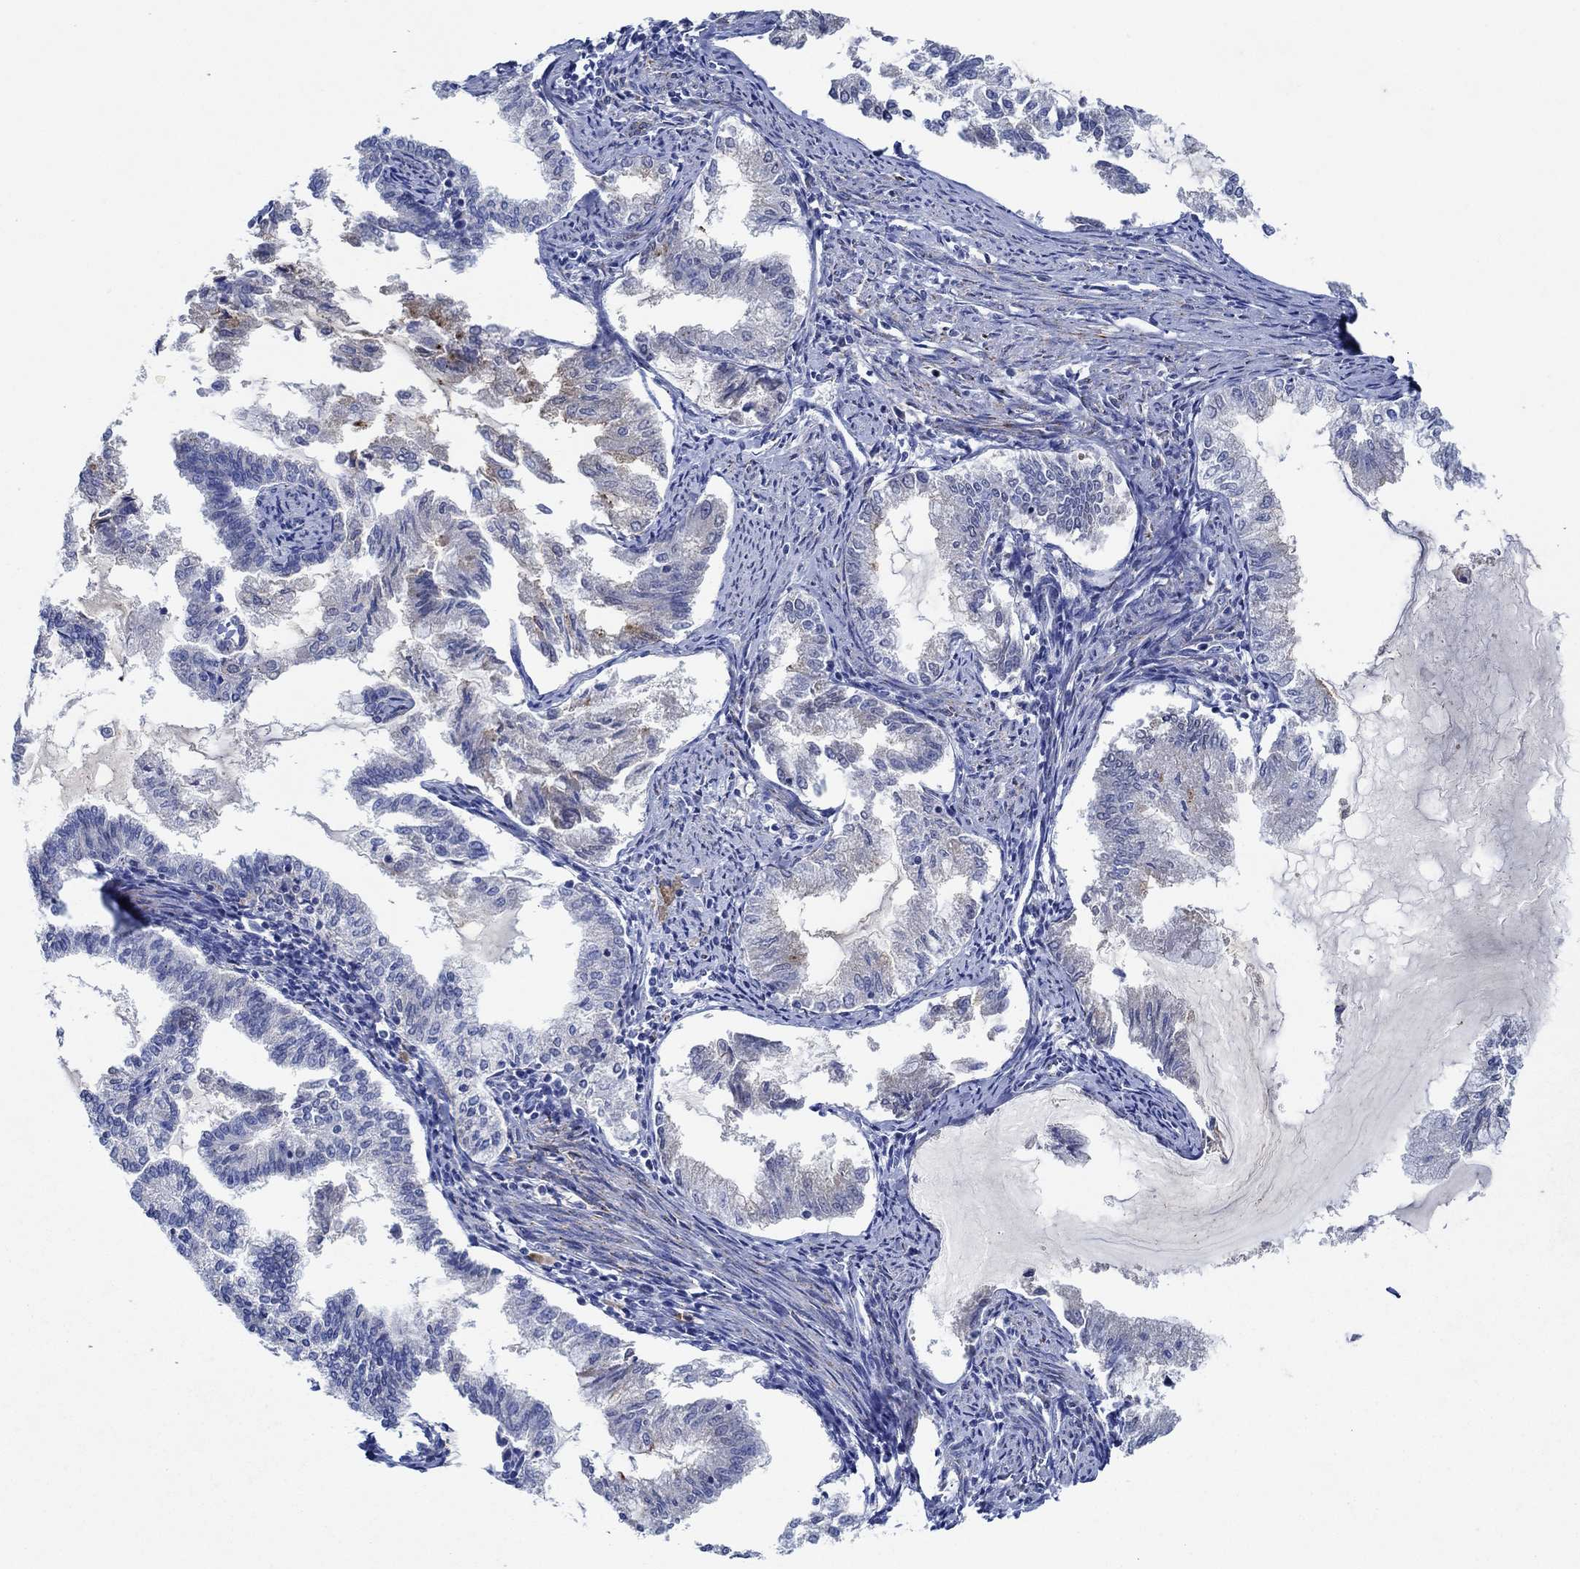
{"staining": {"intensity": "moderate", "quantity": "<25%", "location": "cytoplasmic/membranous"}, "tissue": "endometrial cancer", "cell_type": "Tumor cells", "image_type": "cancer", "snomed": [{"axis": "morphology", "description": "Adenocarcinoma, NOS"}, {"axis": "topography", "description": "Endometrium"}], "caption": "IHC (DAB (3,3'-diaminobenzidine)) staining of human endometrial cancer displays moderate cytoplasmic/membranous protein positivity in about <25% of tumor cells.", "gene": "CPM", "patient": {"sex": "female", "age": 79}}